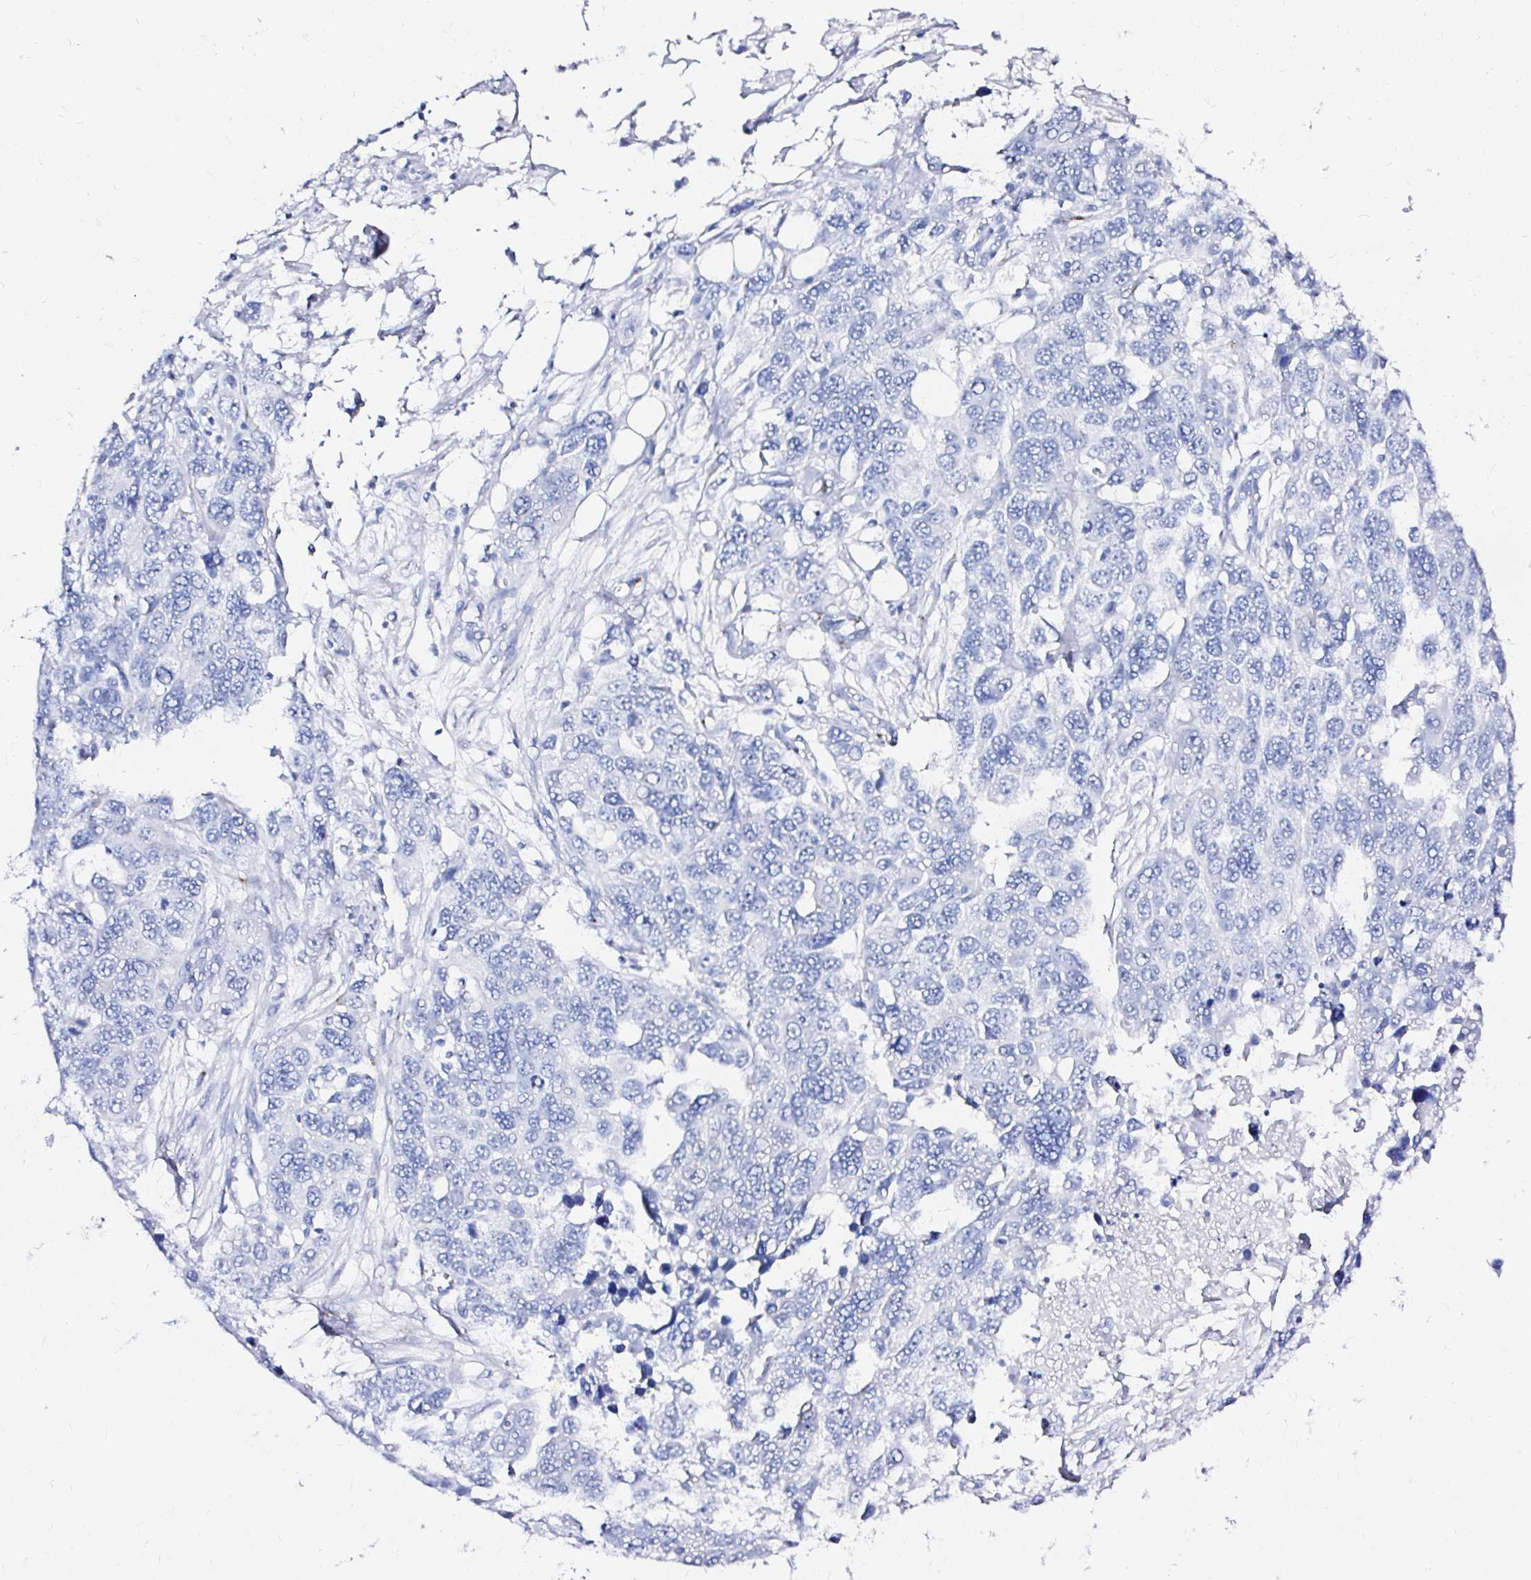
{"staining": {"intensity": "negative", "quantity": "none", "location": "none"}, "tissue": "ovarian cancer", "cell_type": "Tumor cells", "image_type": "cancer", "snomed": [{"axis": "morphology", "description": "Cystadenocarcinoma, serous, NOS"}, {"axis": "topography", "description": "Ovary"}], "caption": "IHC photomicrograph of ovarian serous cystadenocarcinoma stained for a protein (brown), which demonstrates no positivity in tumor cells.", "gene": "ZNF432", "patient": {"sex": "female", "age": 76}}